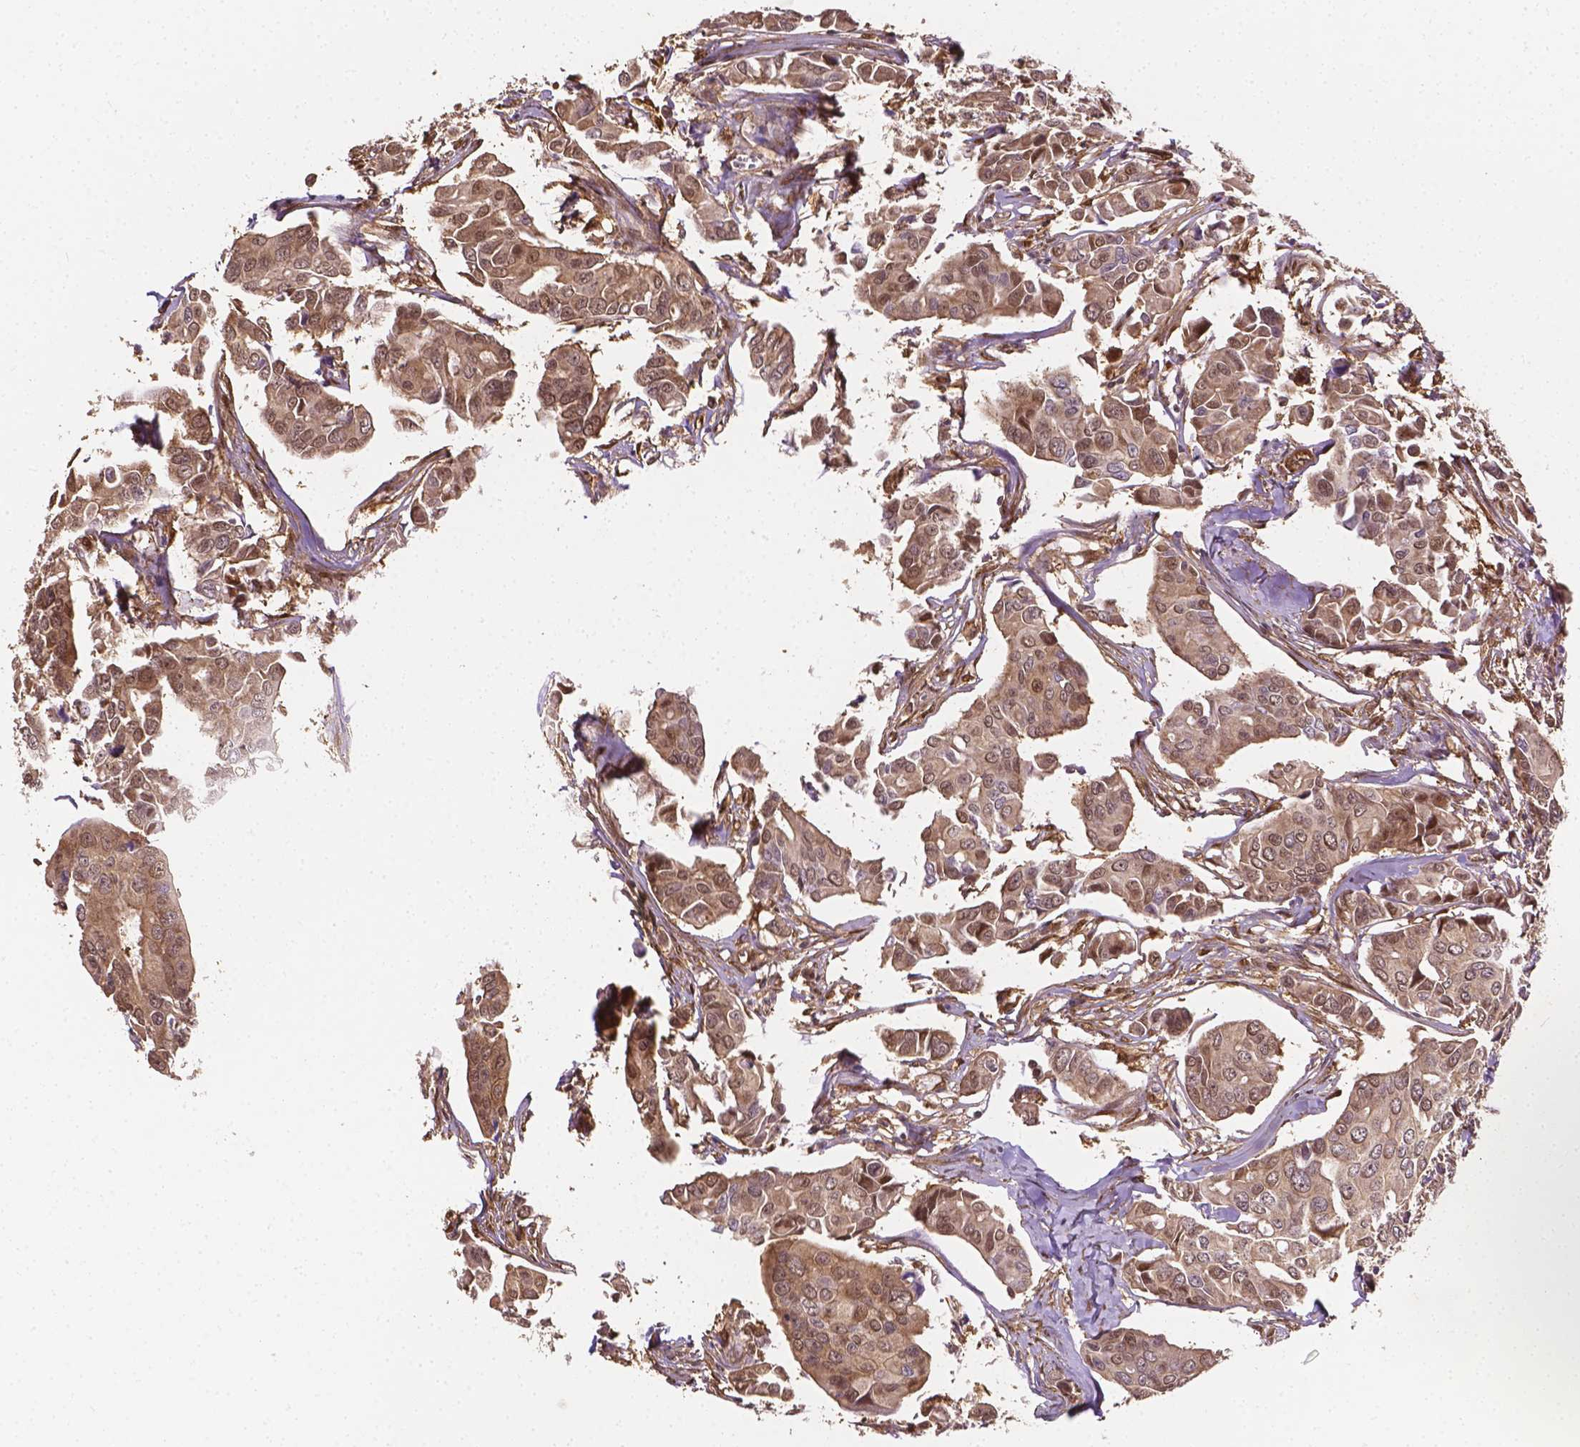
{"staining": {"intensity": "weak", "quantity": "<25%", "location": "cytoplasmic/membranous,nuclear"}, "tissue": "breast cancer", "cell_type": "Tumor cells", "image_type": "cancer", "snomed": [{"axis": "morphology", "description": "Duct carcinoma"}, {"axis": "topography", "description": "Breast"}], "caption": "Immunohistochemistry photomicrograph of neoplastic tissue: human breast invasive ductal carcinoma stained with DAB (3,3'-diaminobenzidine) exhibits no significant protein positivity in tumor cells.", "gene": "YAP1", "patient": {"sex": "female", "age": 54}}